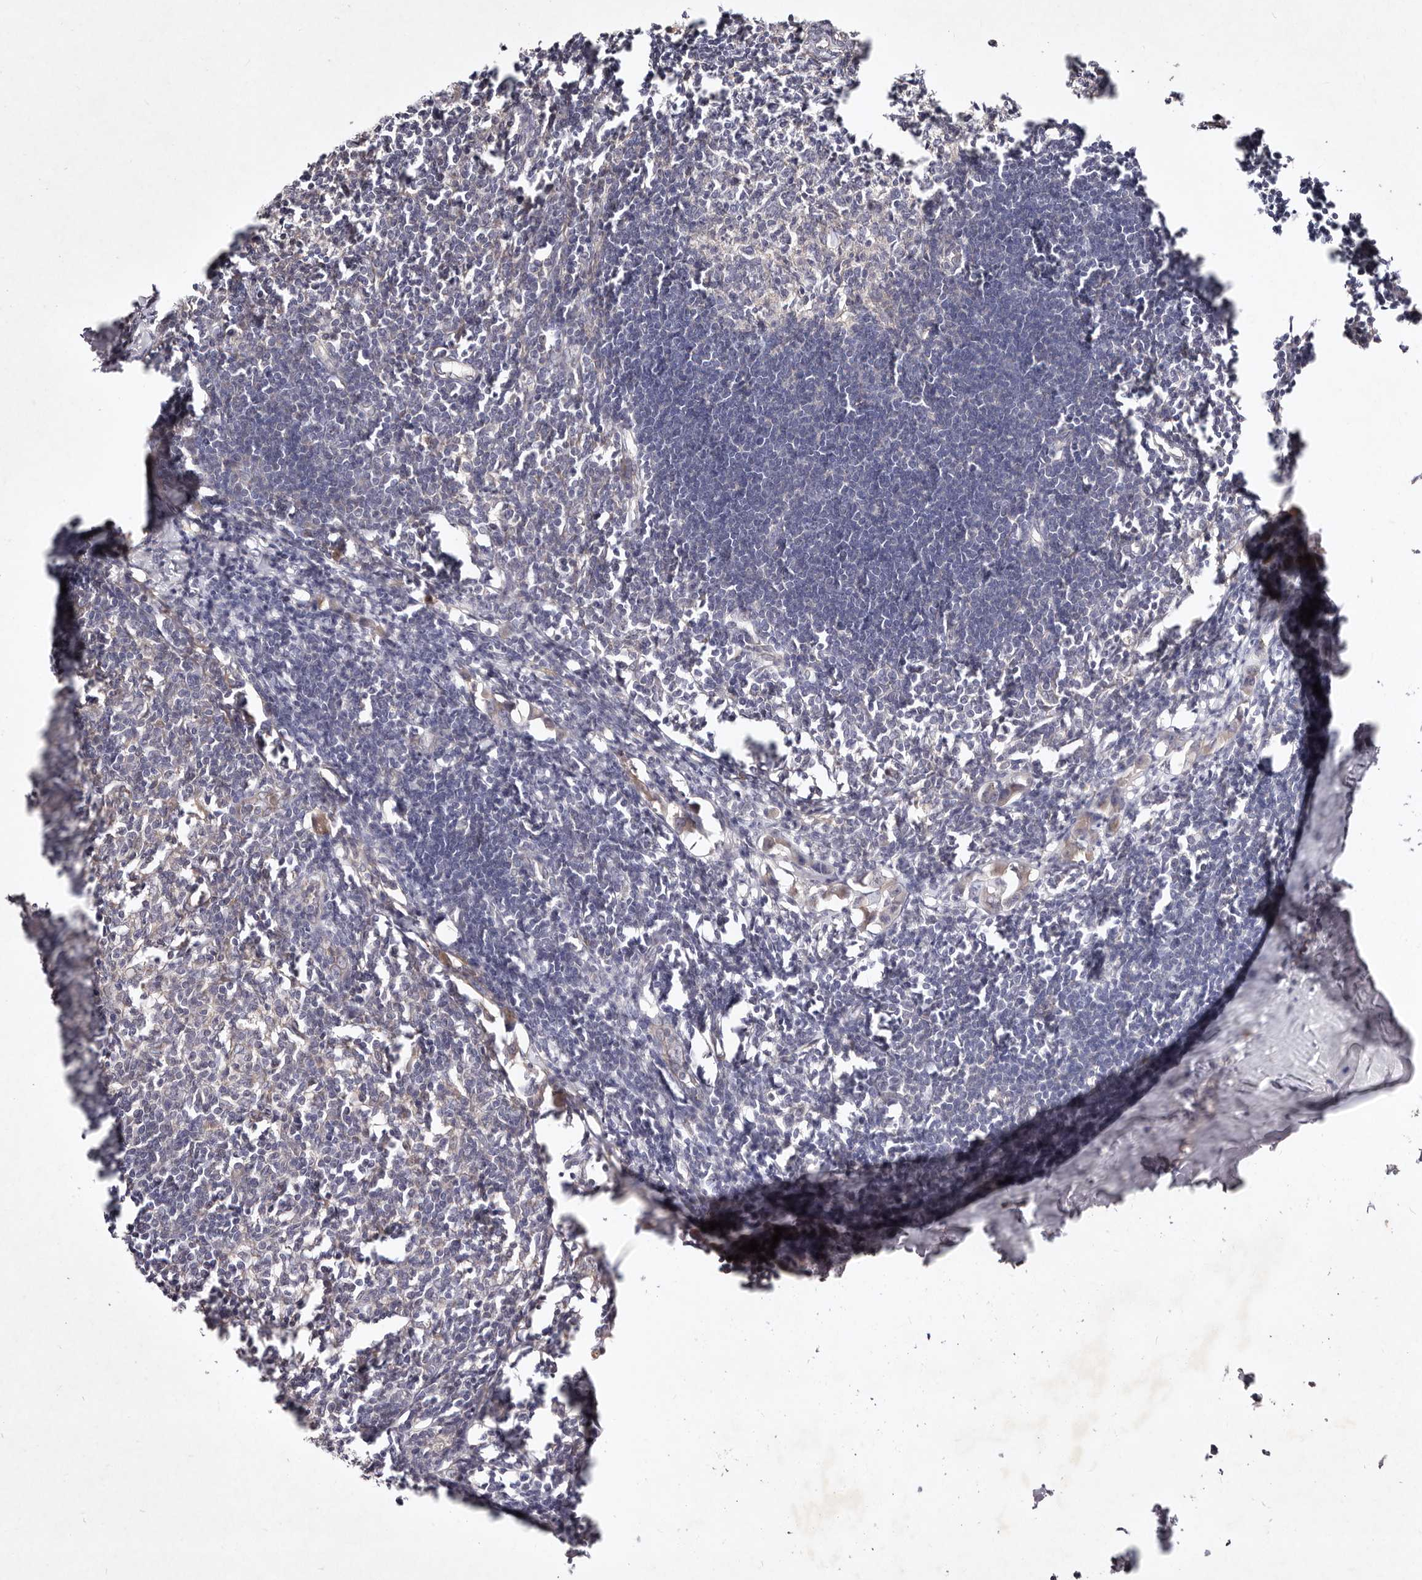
{"staining": {"intensity": "negative", "quantity": "none", "location": "none"}, "tissue": "lymph node", "cell_type": "Germinal center cells", "image_type": "normal", "snomed": [{"axis": "morphology", "description": "Normal tissue, NOS"}, {"axis": "morphology", "description": "Malignant melanoma, Metastatic site"}, {"axis": "topography", "description": "Lymph node"}], "caption": "Image shows no protein staining in germinal center cells of benign lymph node.", "gene": "MTMR11", "patient": {"sex": "male", "age": 41}}